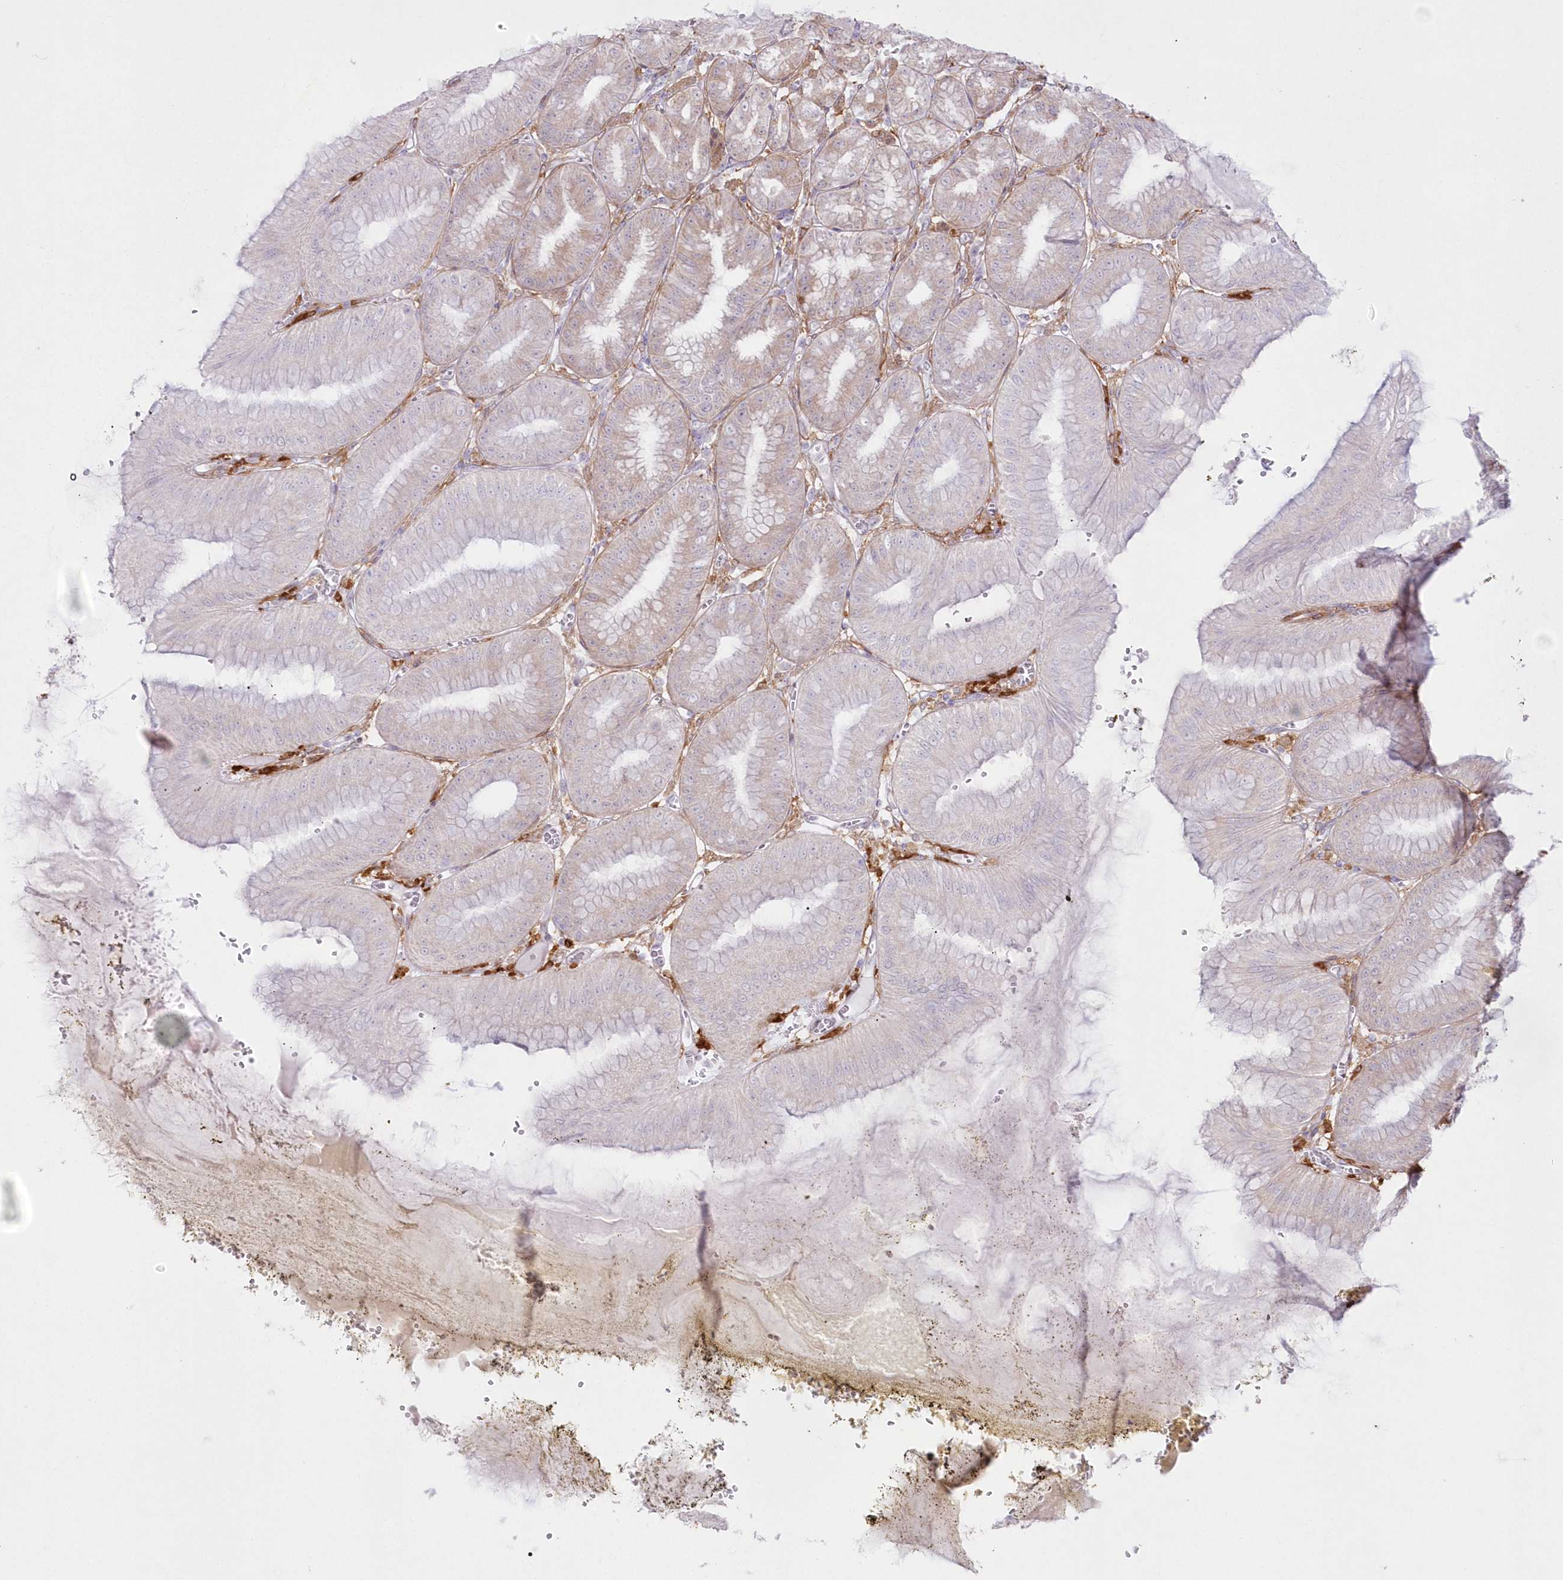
{"staining": {"intensity": "moderate", "quantity": ">75%", "location": "cytoplasmic/membranous"}, "tissue": "stomach", "cell_type": "Glandular cells", "image_type": "normal", "snomed": [{"axis": "morphology", "description": "Normal tissue, NOS"}, {"axis": "topography", "description": "Stomach, lower"}], "caption": "Immunohistochemical staining of normal human stomach shows moderate cytoplasmic/membranous protein positivity in approximately >75% of glandular cells.", "gene": "SH3PXD2B", "patient": {"sex": "male", "age": 71}}